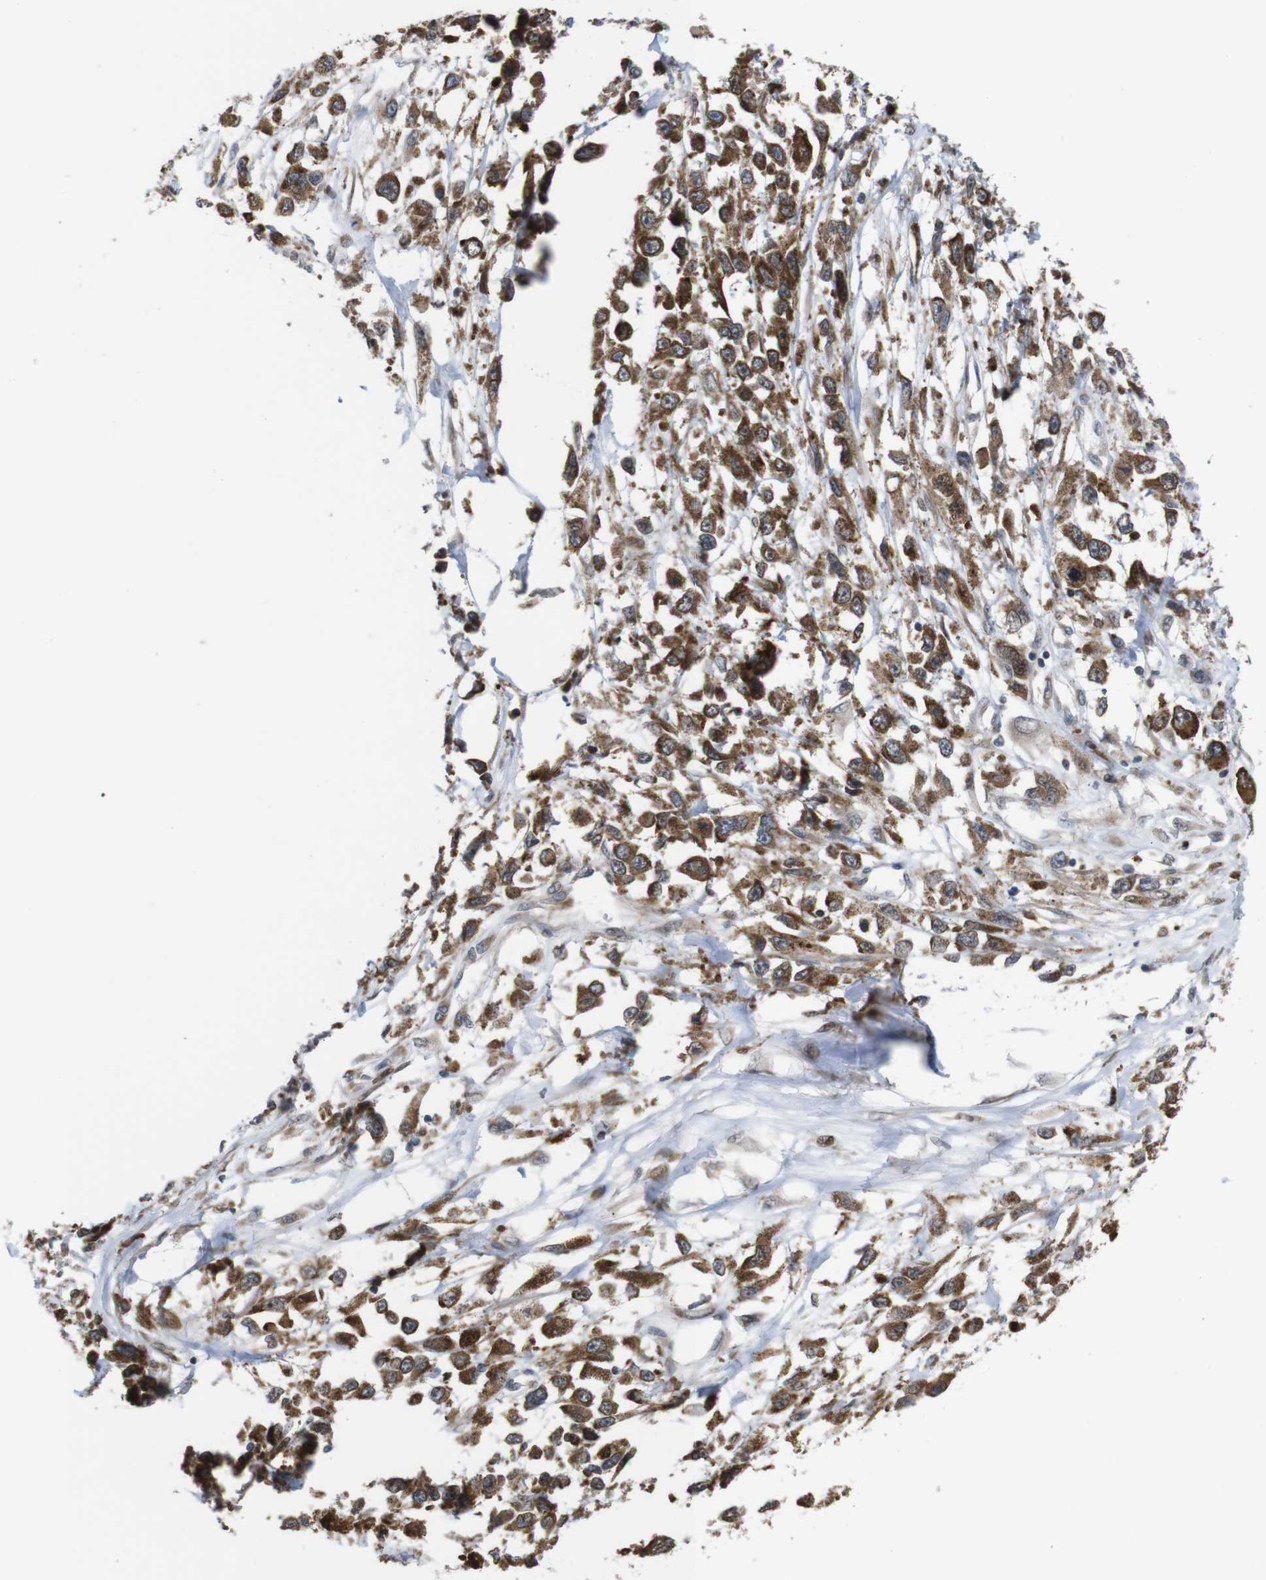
{"staining": {"intensity": "strong", "quantity": ">75%", "location": "cytoplasmic/membranous"}, "tissue": "melanoma", "cell_type": "Tumor cells", "image_type": "cancer", "snomed": [{"axis": "morphology", "description": "Malignant melanoma, Metastatic site"}, {"axis": "topography", "description": "Lymph node"}], "caption": "Human malignant melanoma (metastatic site) stained with a brown dye demonstrates strong cytoplasmic/membranous positive expression in approximately >75% of tumor cells.", "gene": "PTPN1", "patient": {"sex": "male", "age": 59}}